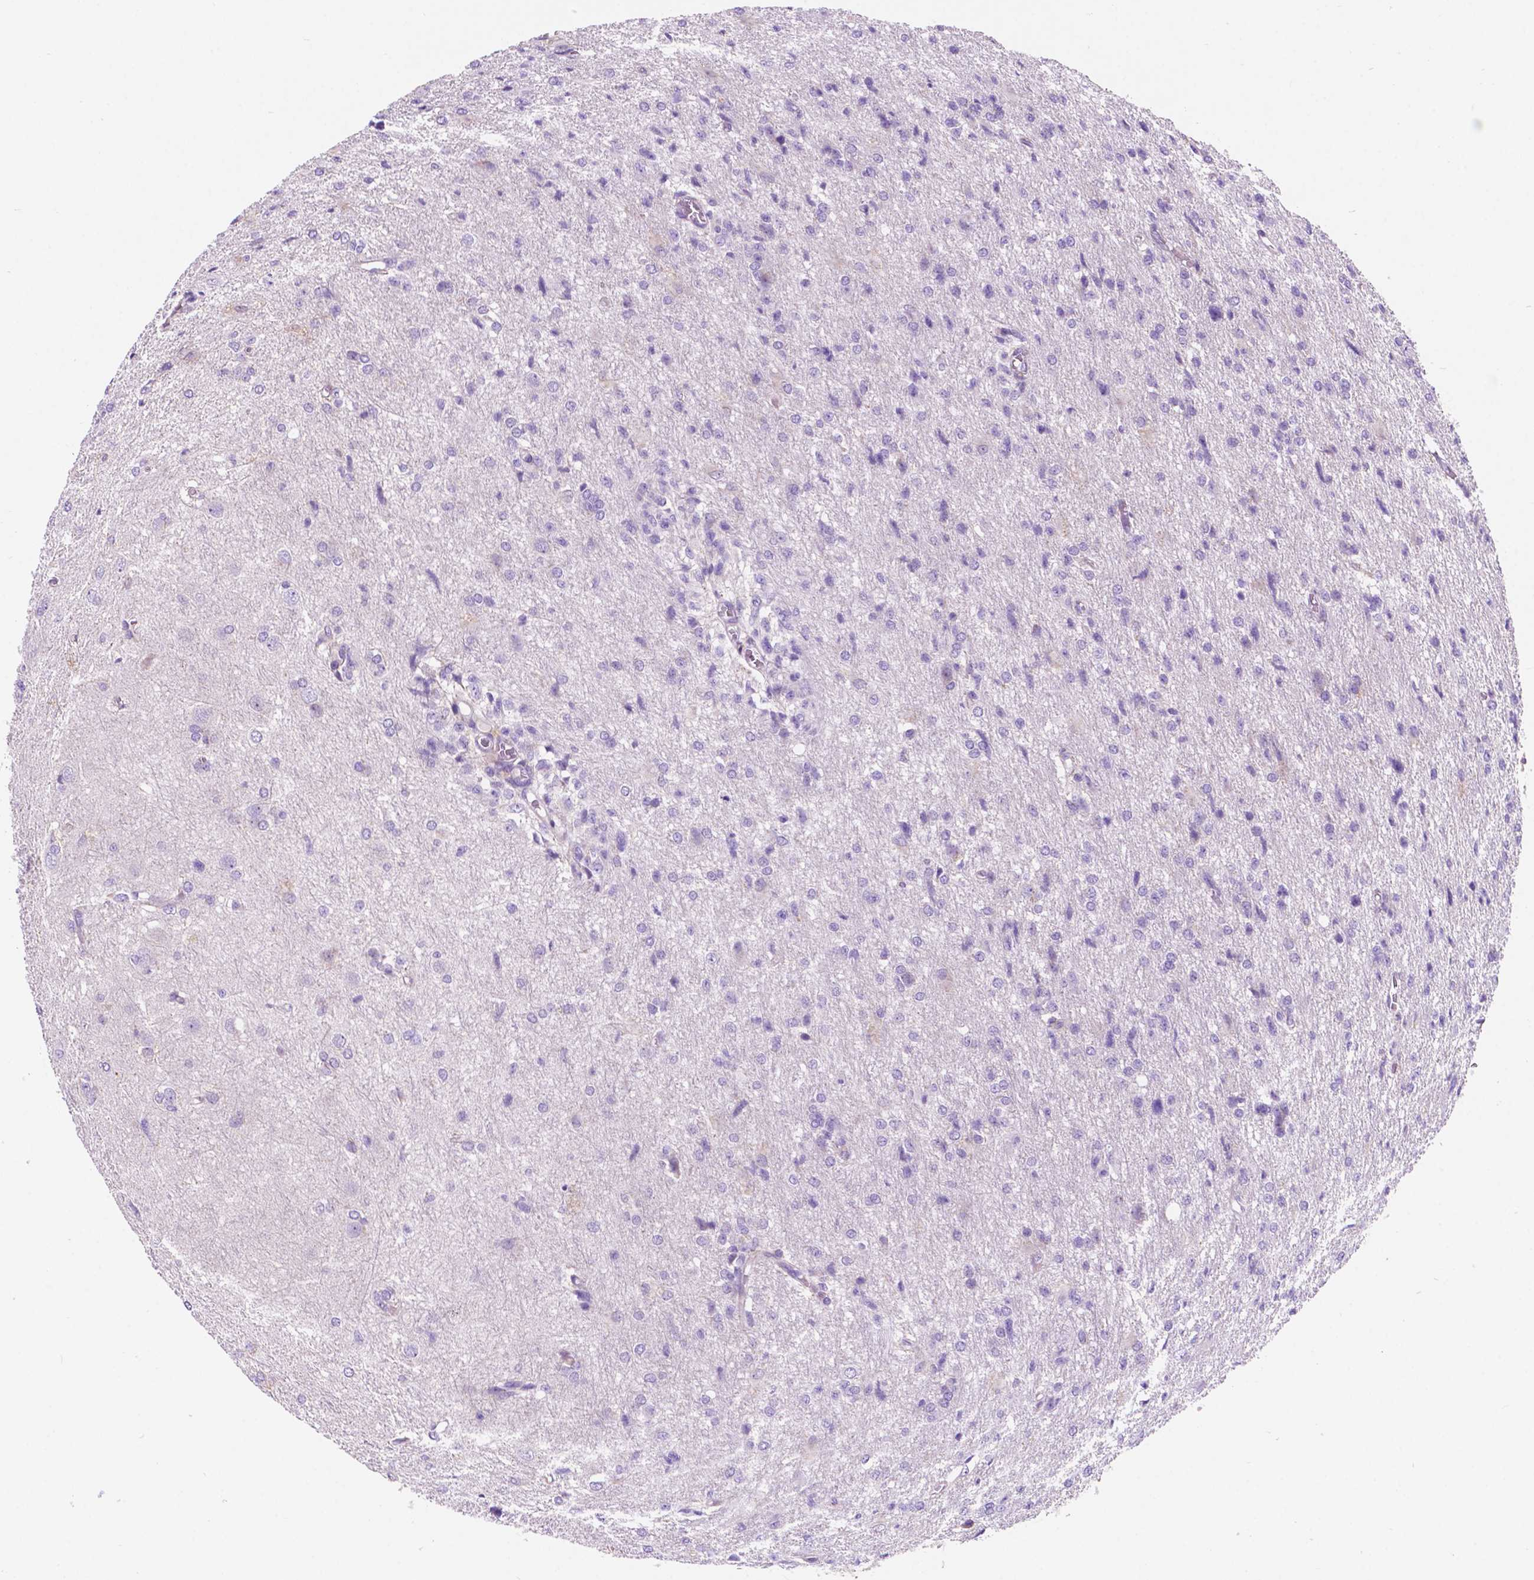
{"staining": {"intensity": "negative", "quantity": "none", "location": "none"}, "tissue": "glioma", "cell_type": "Tumor cells", "image_type": "cancer", "snomed": [{"axis": "morphology", "description": "Glioma, malignant, High grade"}, {"axis": "topography", "description": "Brain"}], "caption": "DAB immunohistochemical staining of human malignant glioma (high-grade) shows no significant expression in tumor cells.", "gene": "TRPV5", "patient": {"sex": "male", "age": 68}}